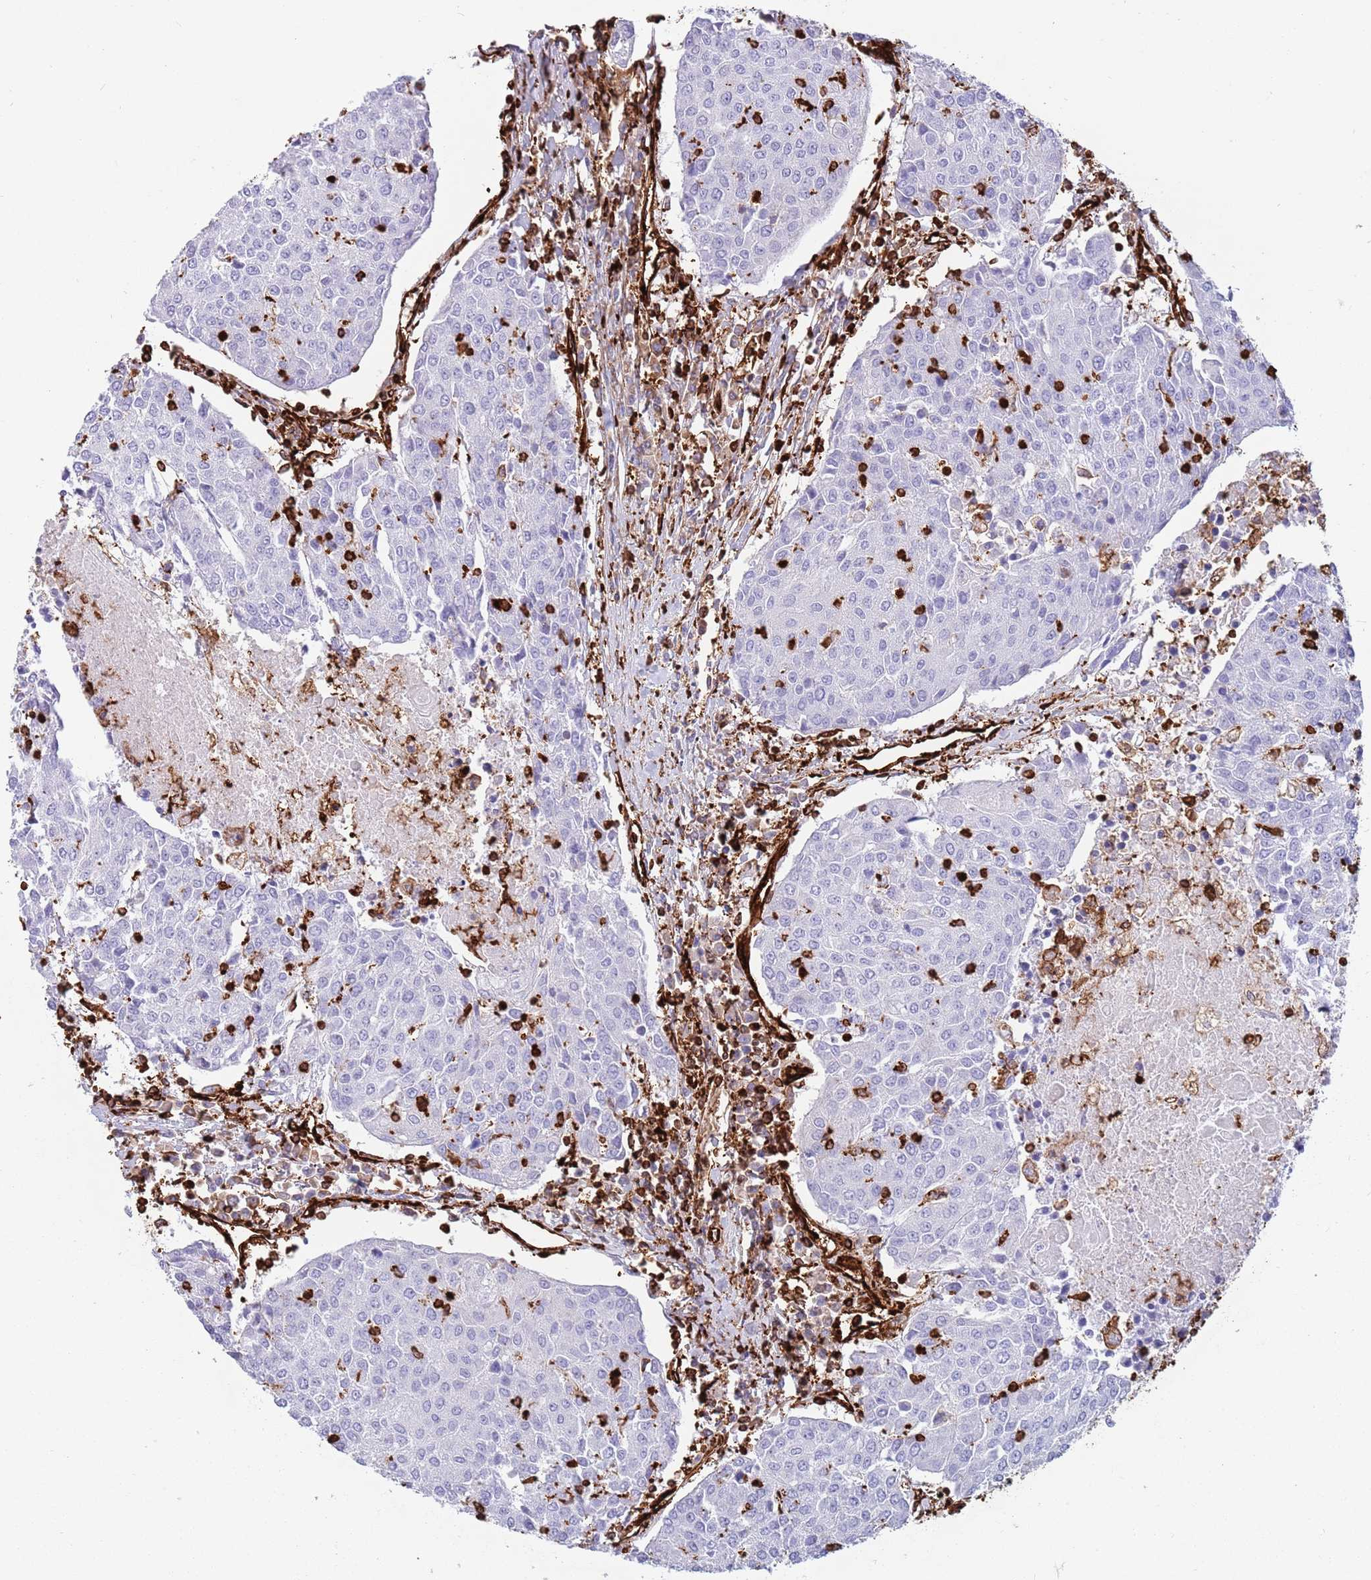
{"staining": {"intensity": "negative", "quantity": "none", "location": "none"}, "tissue": "urothelial cancer", "cell_type": "Tumor cells", "image_type": "cancer", "snomed": [{"axis": "morphology", "description": "Urothelial carcinoma, High grade"}, {"axis": "topography", "description": "Urinary bladder"}], "caption": "IHC histopathology image of urothelial cancer stained for a protein (brown), which exhibits no expression in tumor cells.", "gene": "KBTBD7", "patient": {"sex": "female", "age": 85}}